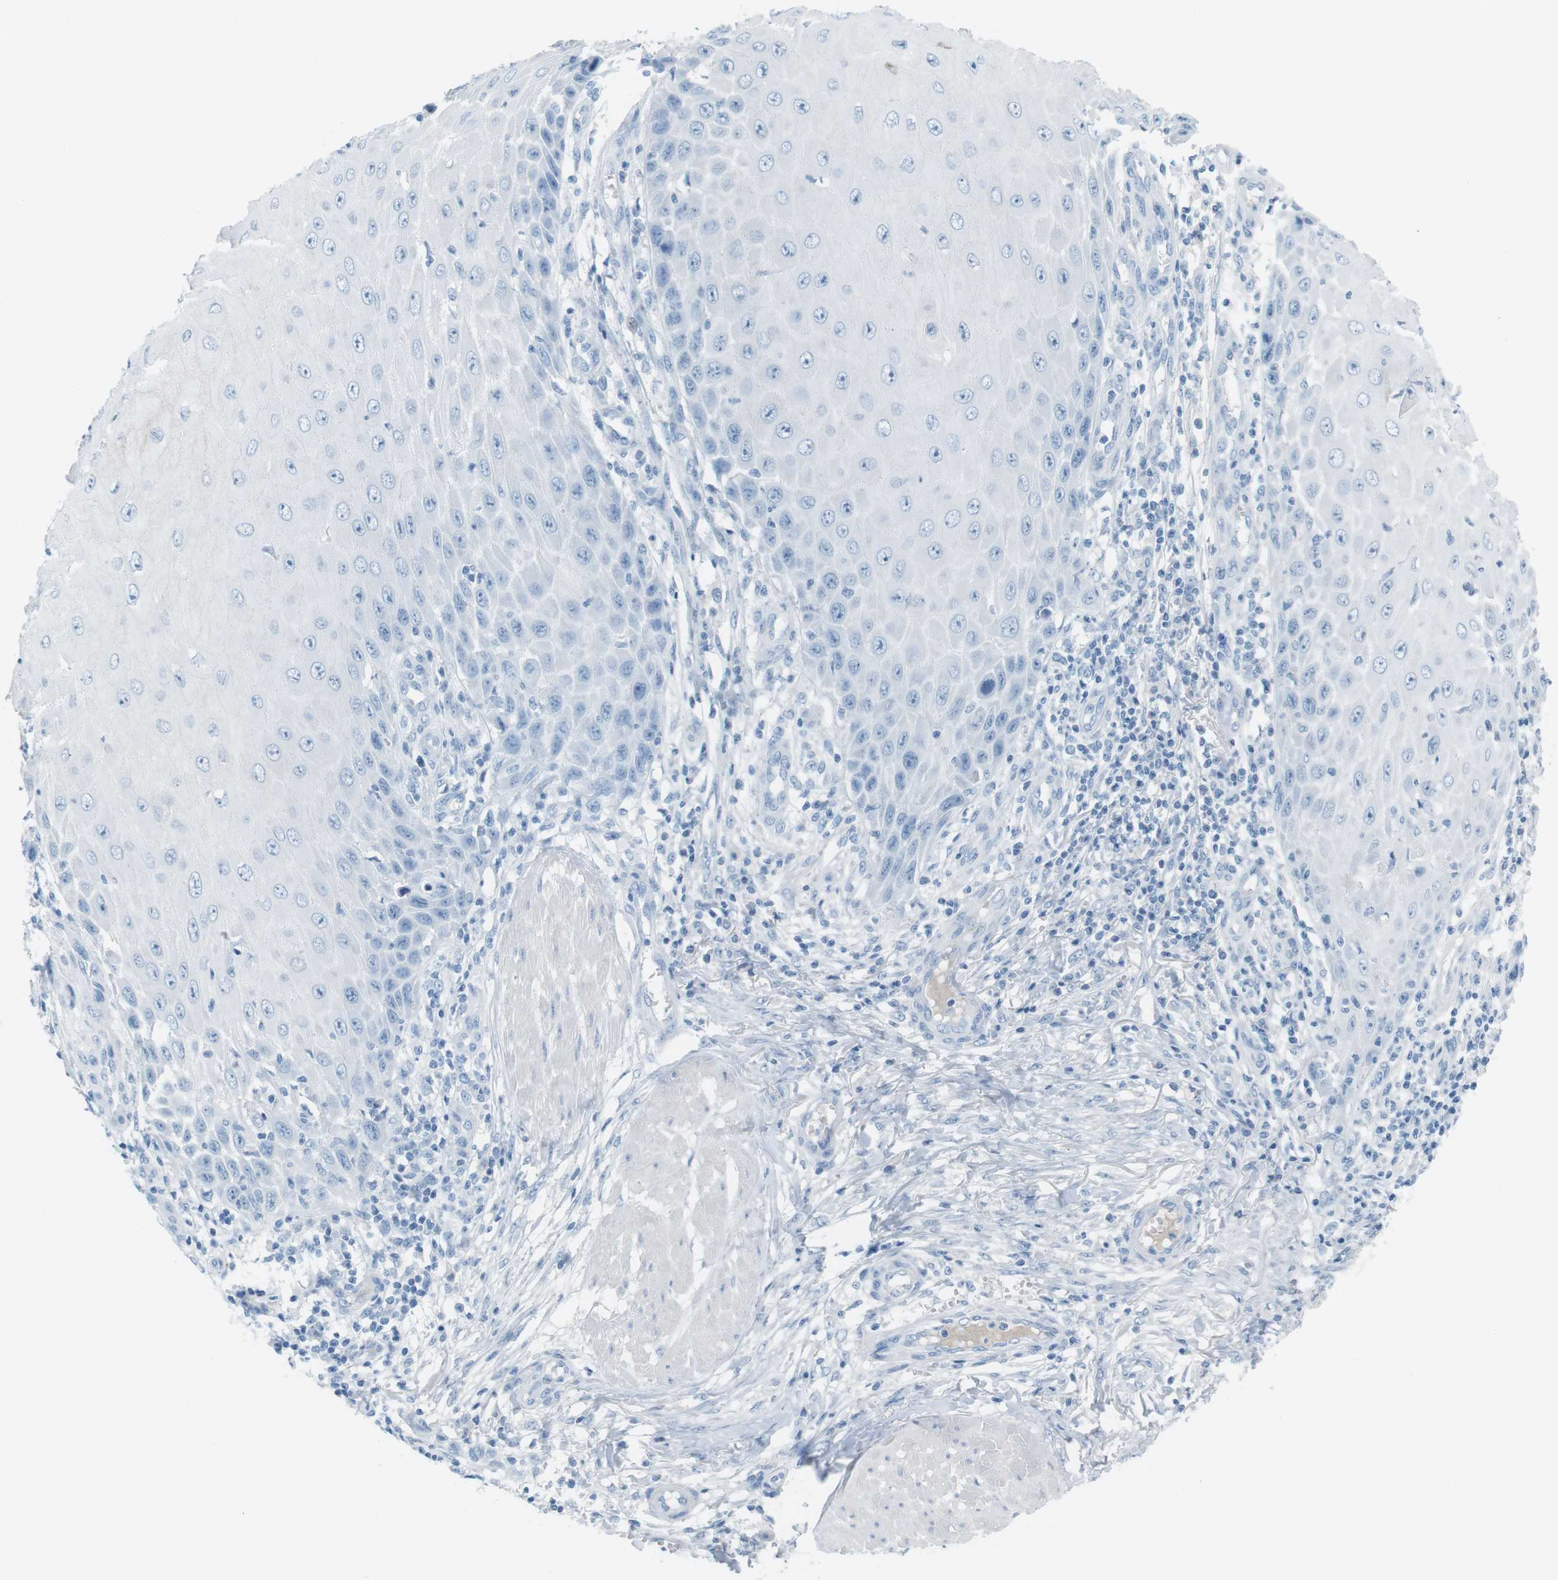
{"staining": {"intensity": "negative", "quantity": "none", "location": "none"}, "tissue": "skin cancer", "cell_type": "Tumor cells", "image_type": "cancer", "snomed": [{"axis": "morphology", "description": "Squamous cell carcinoma, NOS"}, {"axis": "topography", "description": "Skin"}], "caption": "Skin cancer (squamous cell carcinoma) was stained to show a protein in brown. There is no significant staining in tumor cells.", "gene": "AZGP1", "patient": {"sex": "female", "age": 73}}